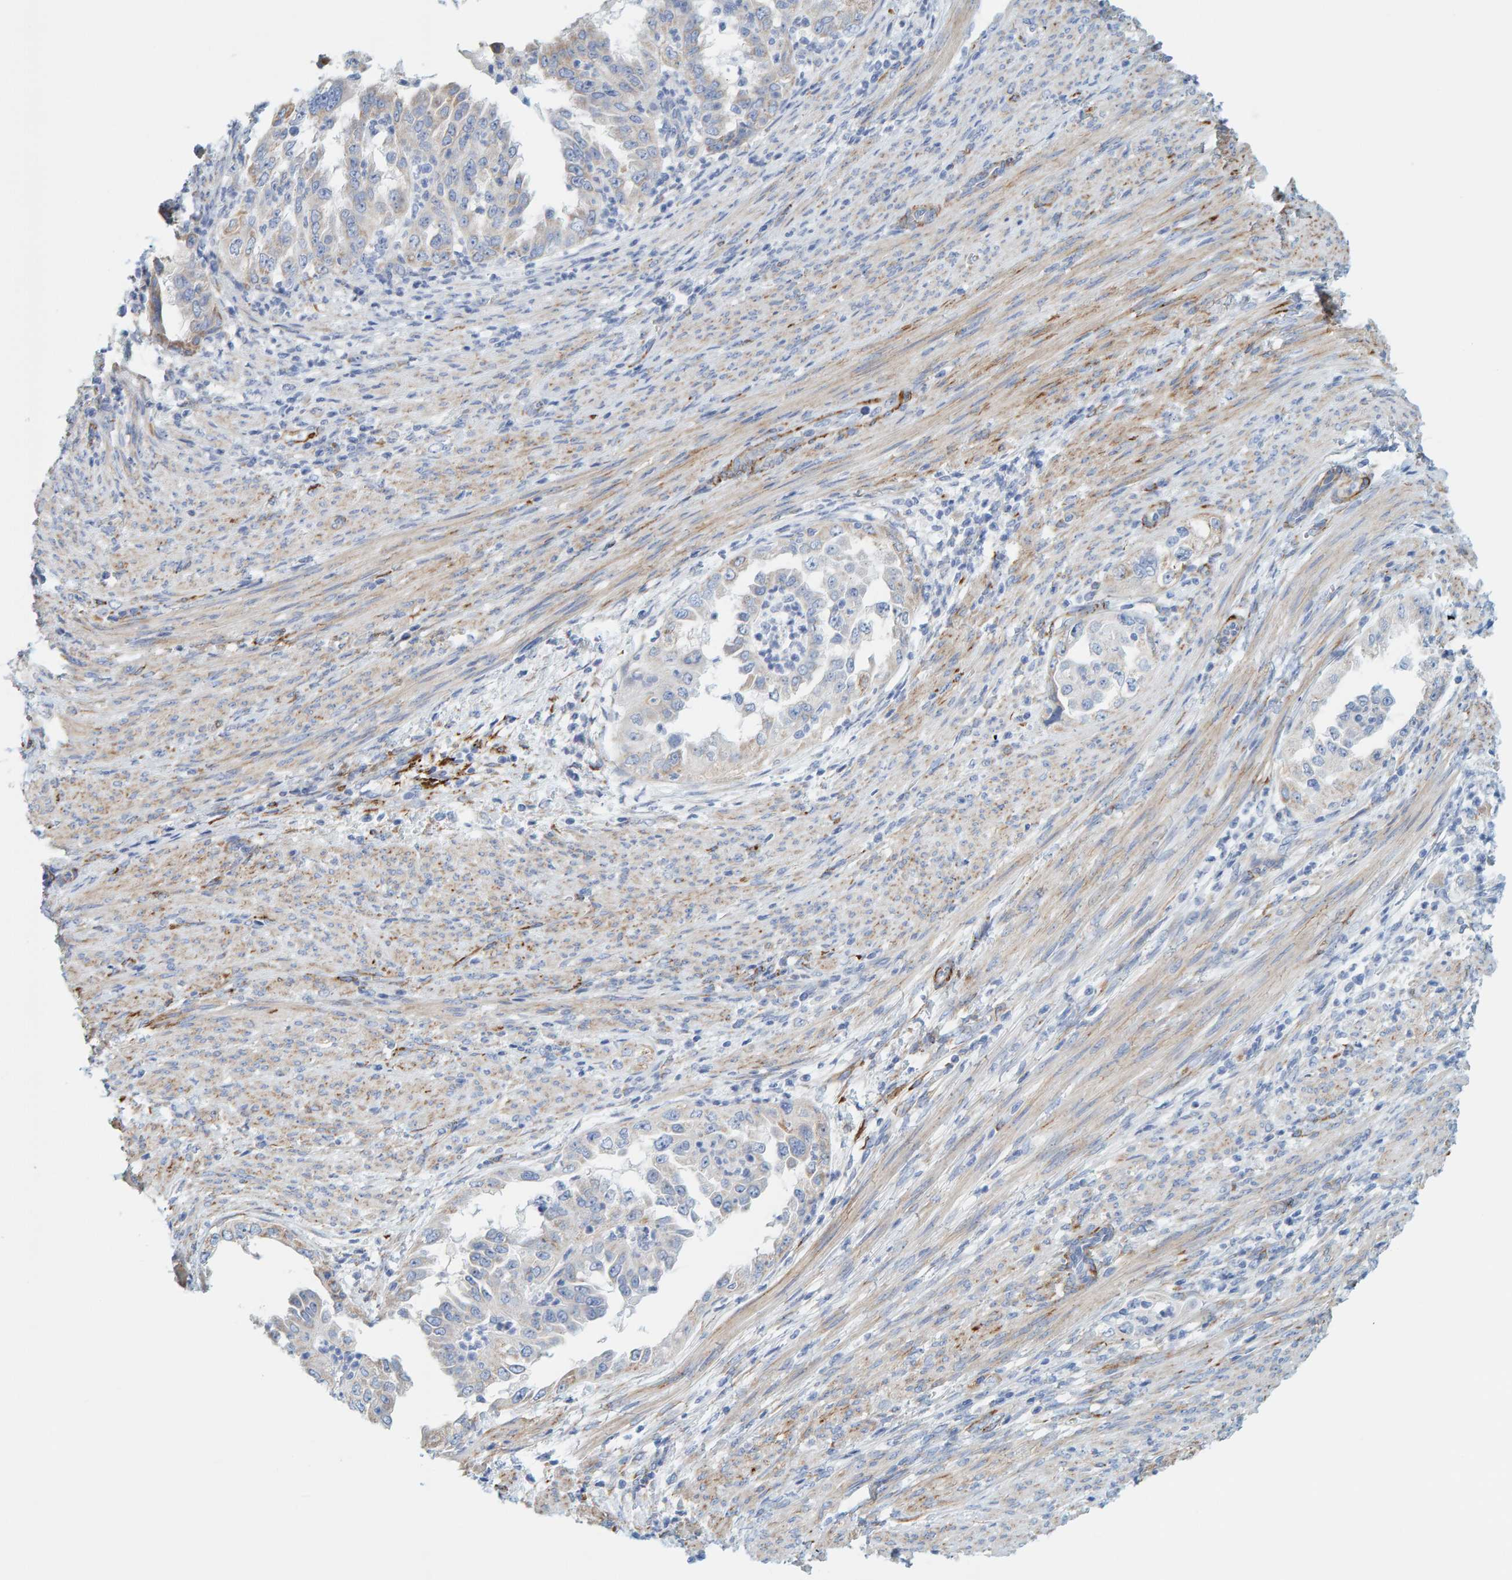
{"staining": {"intensity": "weak", "quantity": "<25%", "location": "cytoplasmic/membranous"}, "tissue": "endometrial cancer", "cell_type": "Tumor cells", "image_type": "cancer", "snomed": [{"axis": "morphology", "description": "Adenocarcinoma, NOS"}, {"axis": "topography", "description": "Endometrium"}], "caption": "Adenocarcinoma (endometrial) stained for a protein using IHC demonstrates no staining tumor cells.", "gene": "MAP1B", "patient": {"sex": "female", "age": 85}}